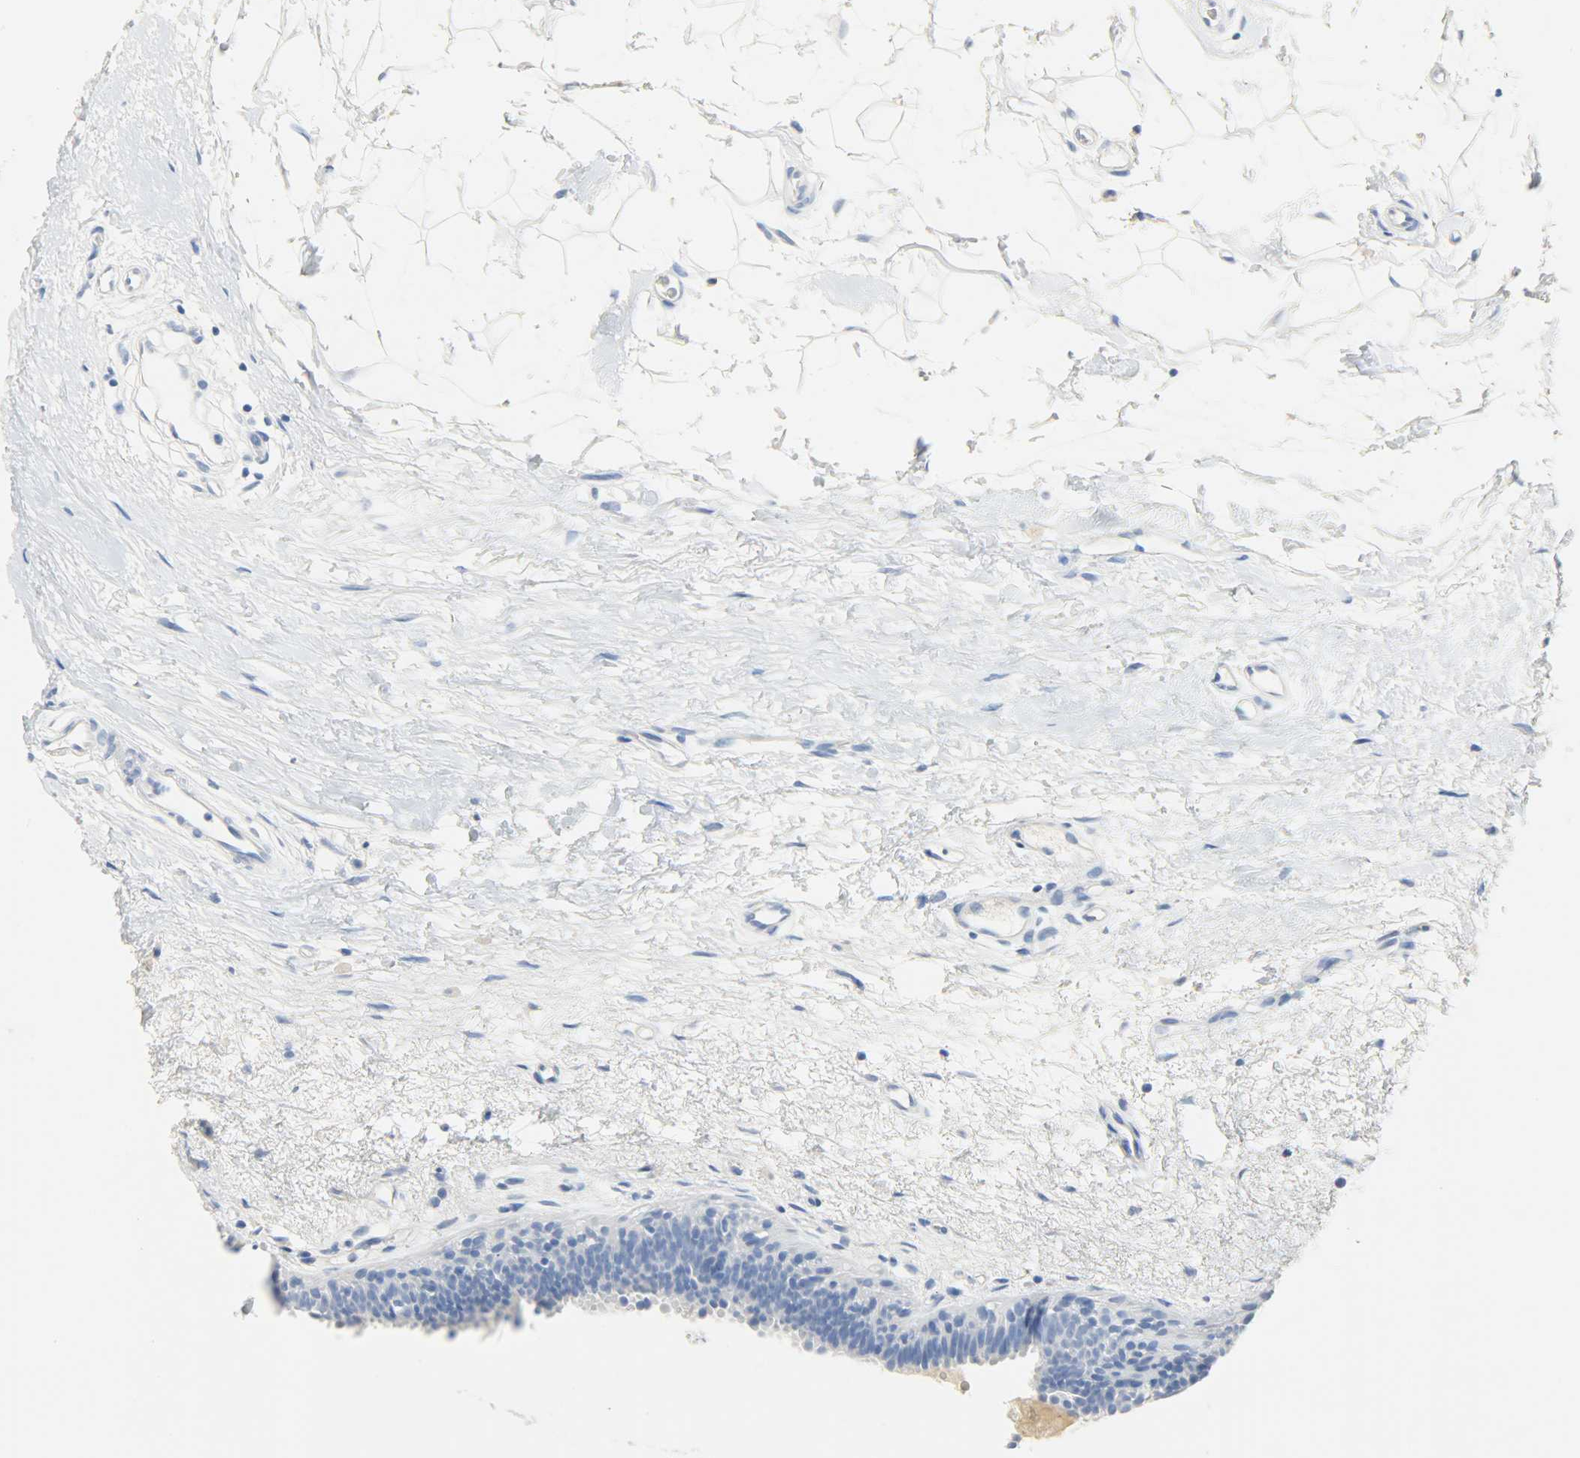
{"staining": {"intensity": "negative", "quantity": "none", "location": "none"}, "tissue": "breast cancer", "cell_type": "Tumor cells", "image_type": "cancer", "snomed": [{"axis": "morphology", "description": "Duct carcinoma"}, {"axis": "topography", "description": "Breast"}], "caption": "Tumor cells are negative for protein expression in human infiltrating ductal carcinoma (breast).", "gene": "CRP", "patient": {"sex": "female", "age": 40}}